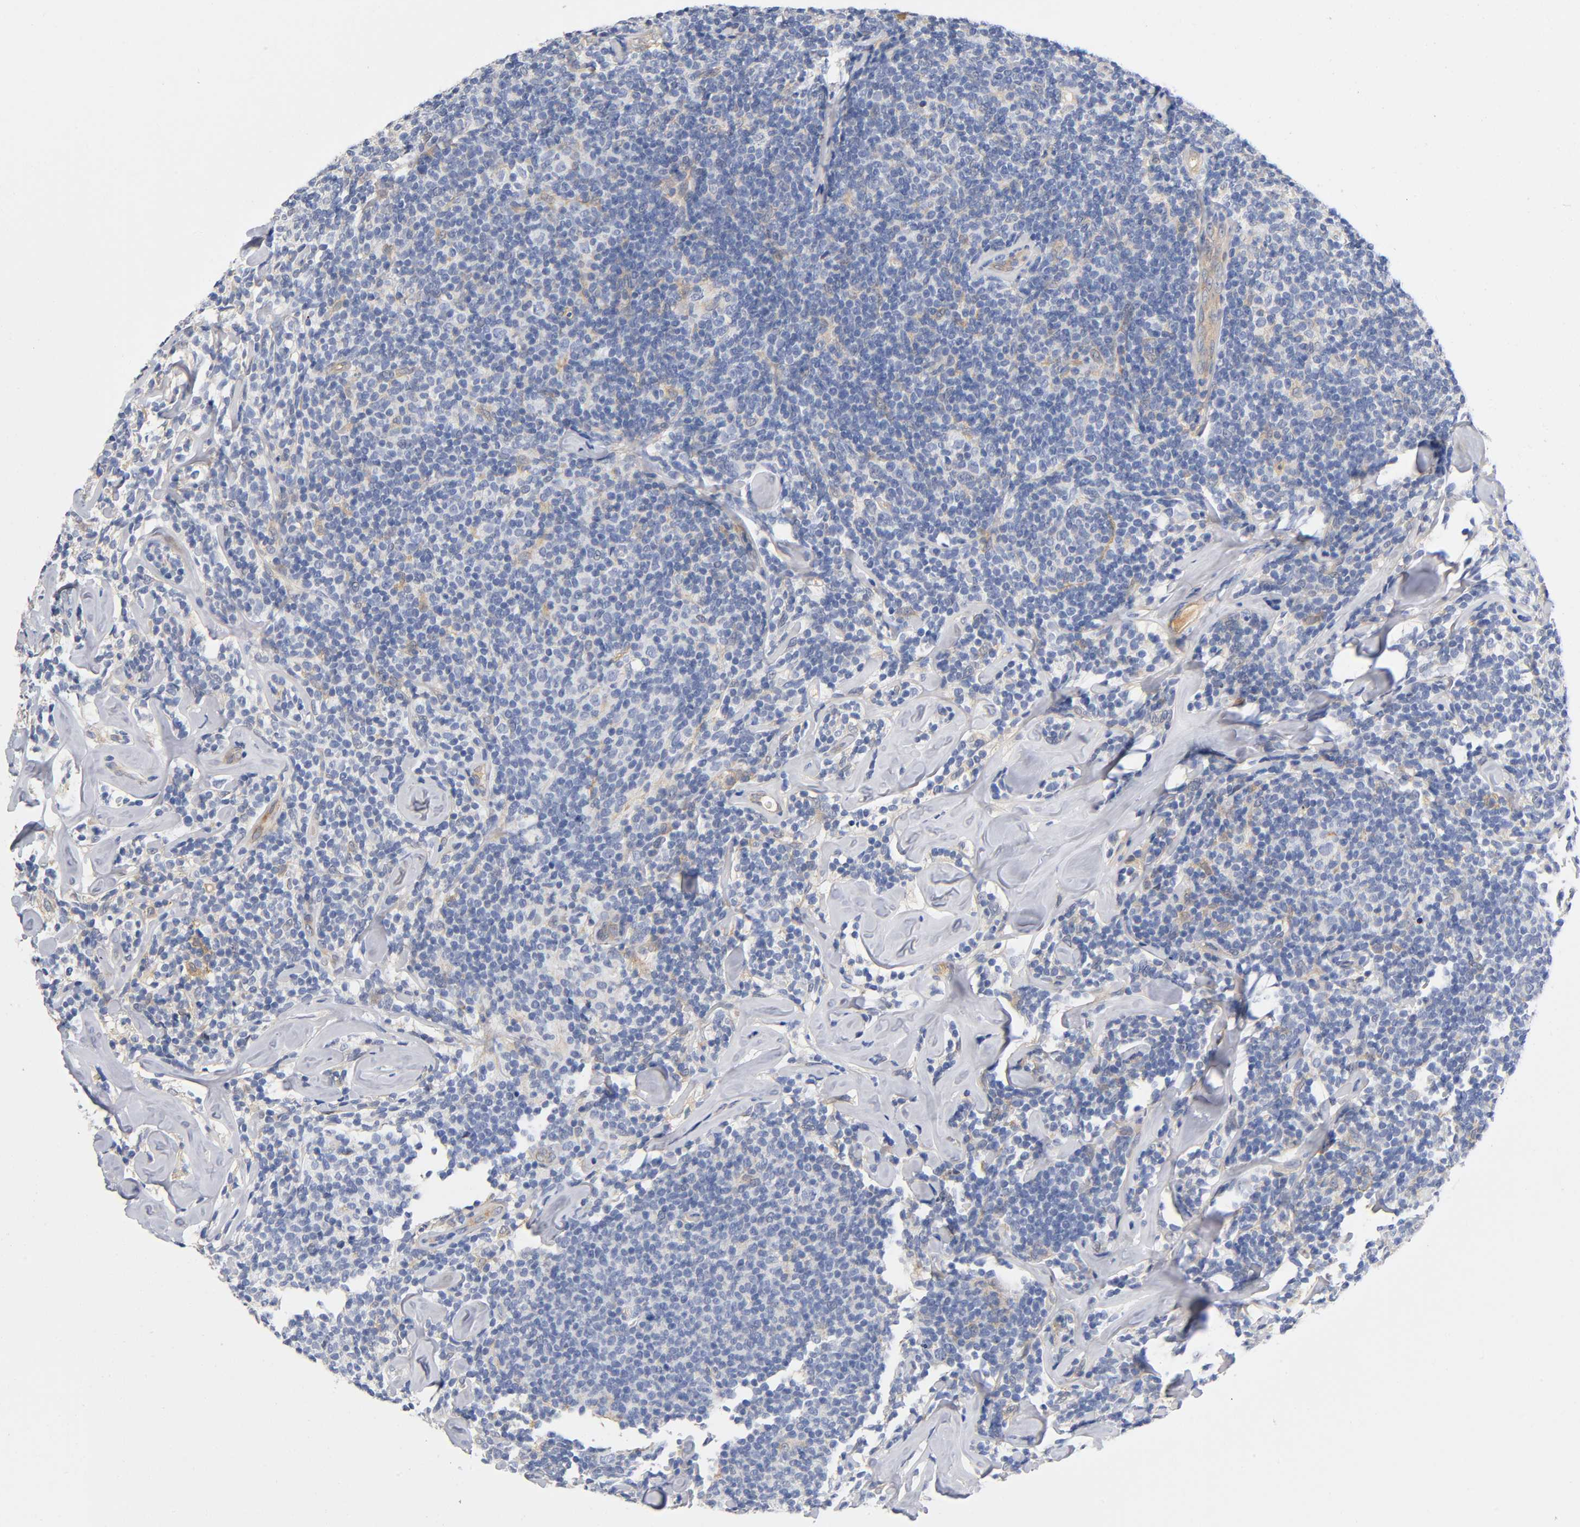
{"staining": {"intensity": "weak", "quantity": "25%-75%", "location": "cytoplasmic/membranous"}, "tissue": "lymphoma", "cell_type": "Tumor cells", "image_type": "cancer", "snomed": [{"axis": "morphology", "description": "Malignant lymphoma, non-Hodgkin's type, Low grade"}, {"axis": "topography", "description": "Lymph node"}], "caption": "This micrograph demonstrates IHC staining of lymphoma, with low weak cytoplasmic/membranous expression in approximately 25%-75% of tumor cells.", "gene": "TNC", "patient": {"sex": "female", "age": 56}}